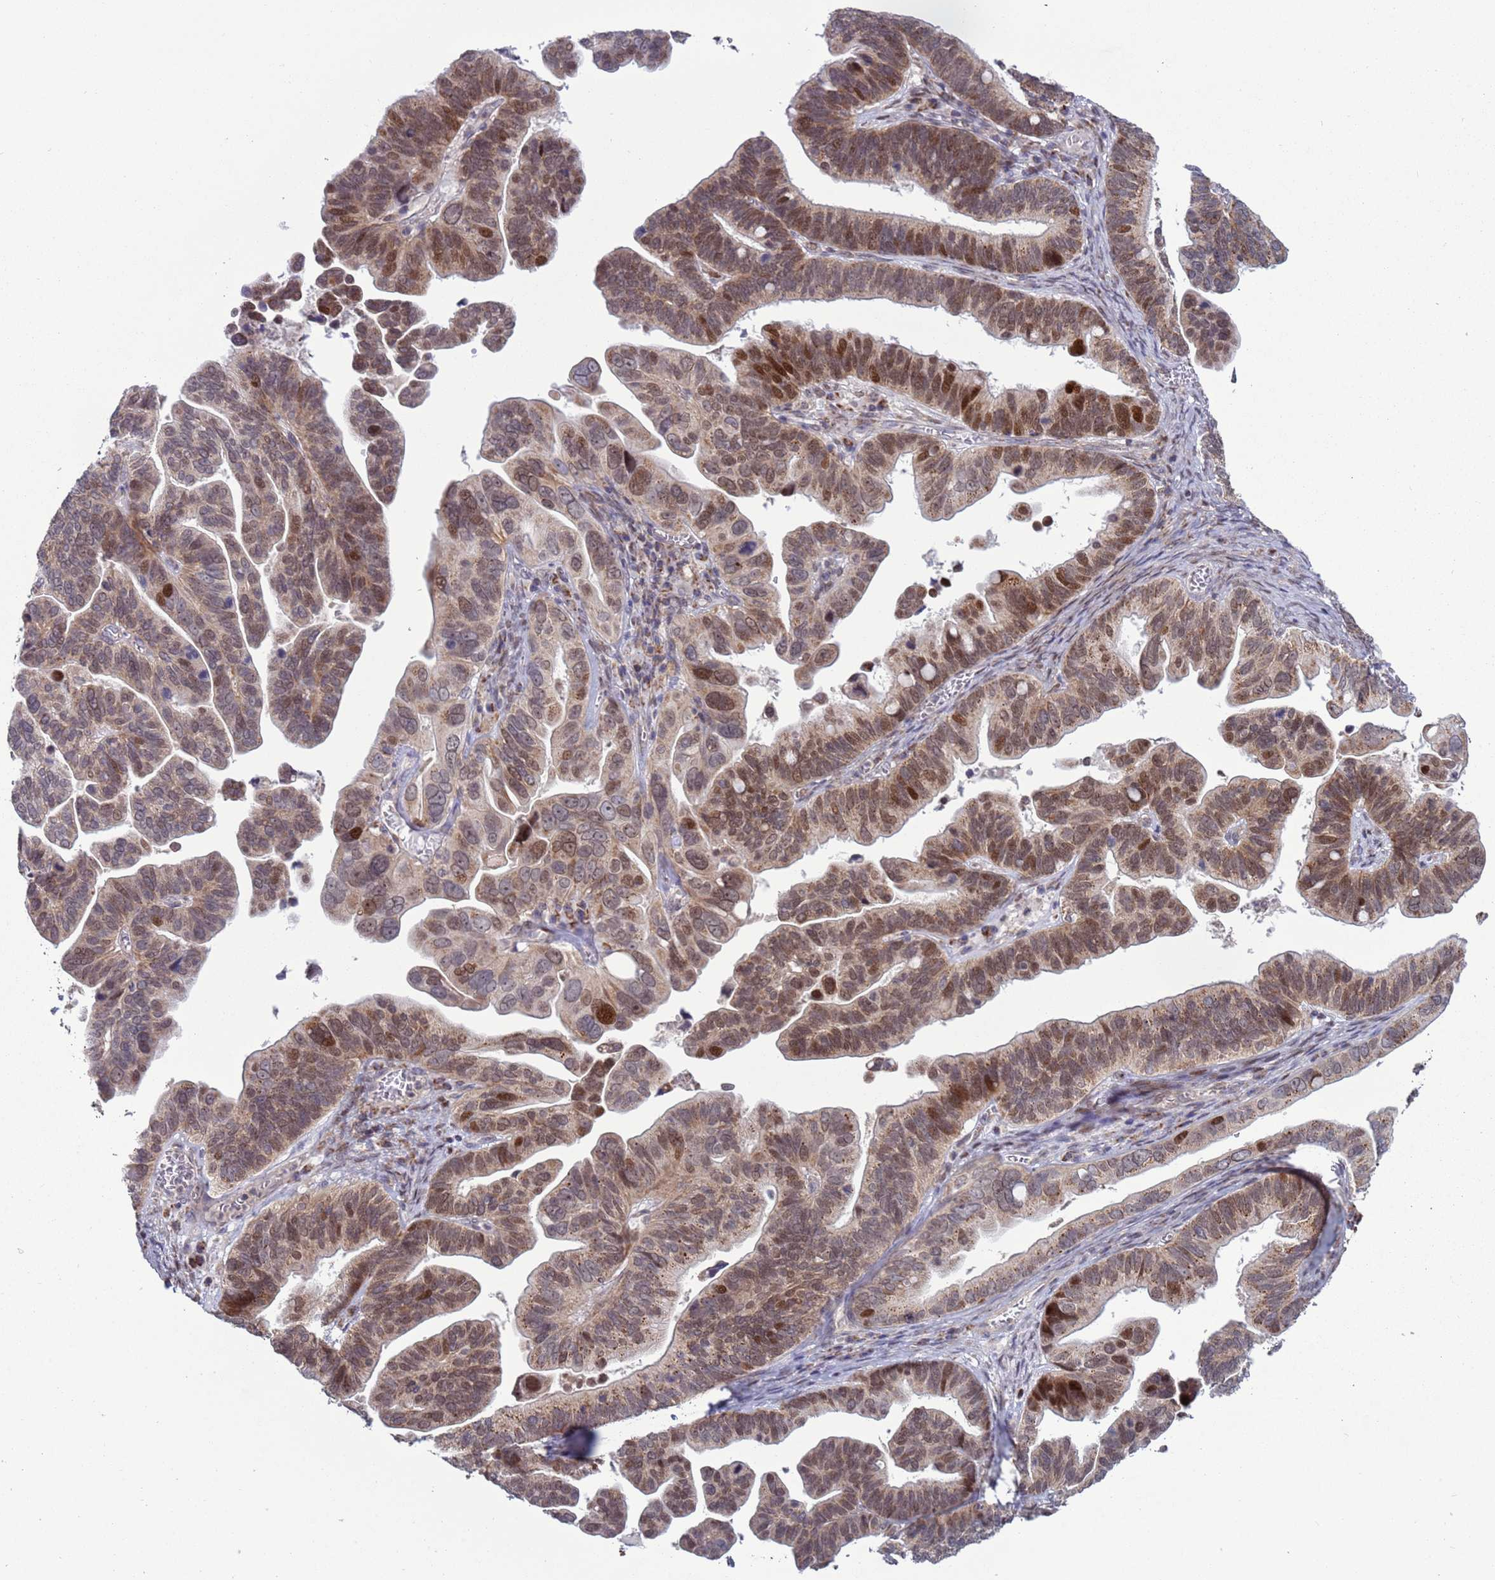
{"staining": {"intensity": "moderate", "quantity": ">75%", "location": "nuclear"}, "tissue": "ovarian cancer", "cell_type": "Tumor cells", "image_type": "cancer", "snomed": [{"axis": "morphology", "description": "Cystadenocarcinoma, serous, NOS"}, {"axis": "topography", "description": "Ovary"}], "caption": "Ovarian serous cystadenocarcinoma was stained to show a protein in brown. There is medium levels of moderate nuclear expression in approximately >75% of tumor cells.", "gene": "RCOR2", "patient": {"sex": "female", "age": 56}}